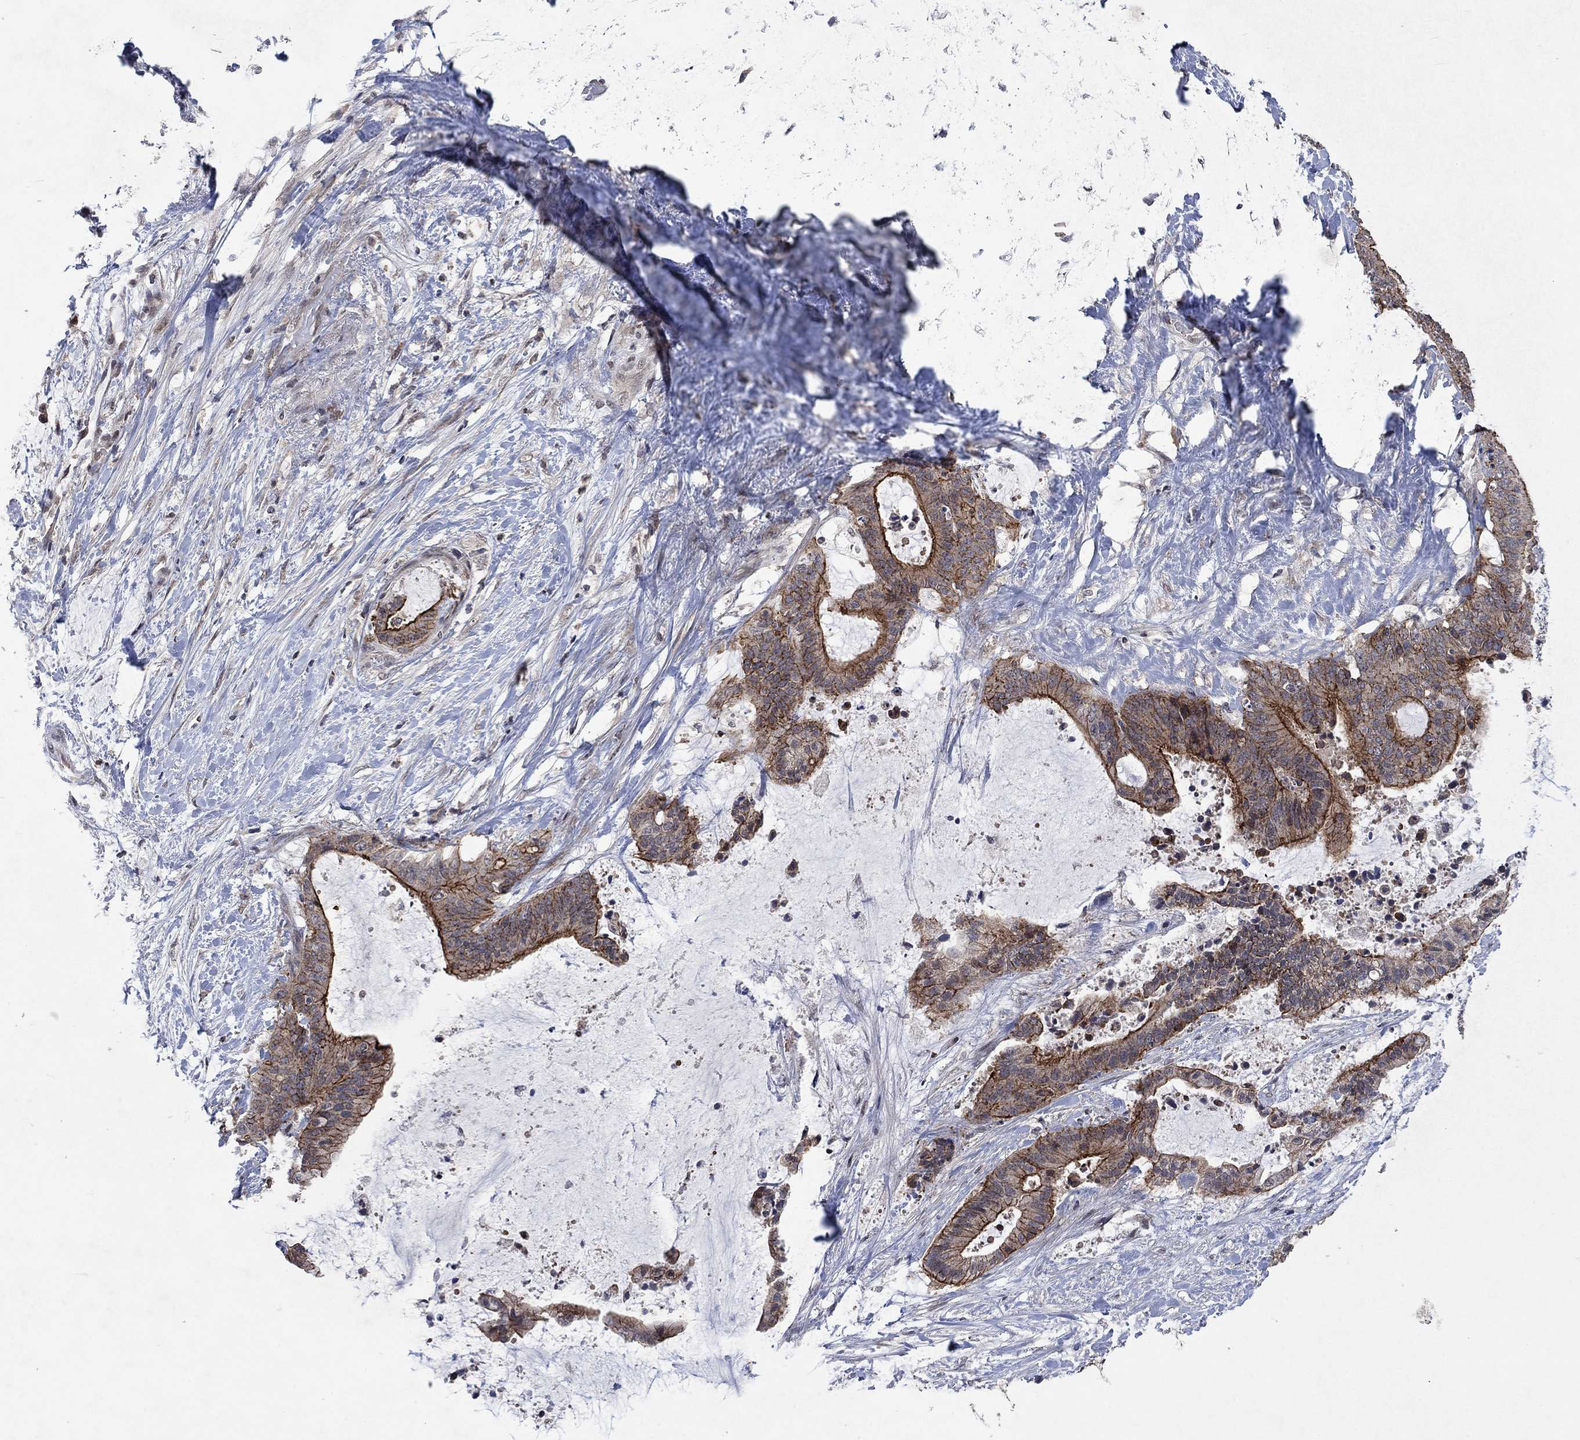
{"staining": {"intensity": "strong", "quantity": "25%-75%", "location": "cytoplasmic/membranous"}, "tissue": "liver cancer", "cell_type": "Tumor cells", "image_type": "cancer", "snomed": [{"axis": "morphology", "description": "Cholangiocarcinoma"}, {"axis": "topography", "description": "Liver"}], "caption": "Tumor cells demonstrate high levels of strong cytoplasmic/membranous staining in approximately 25%-75% of cells in liver cancer (cholangiocarcinoma).", "gene": "PPP1R9A", "patient": {"sex": "female", "age": 73}}